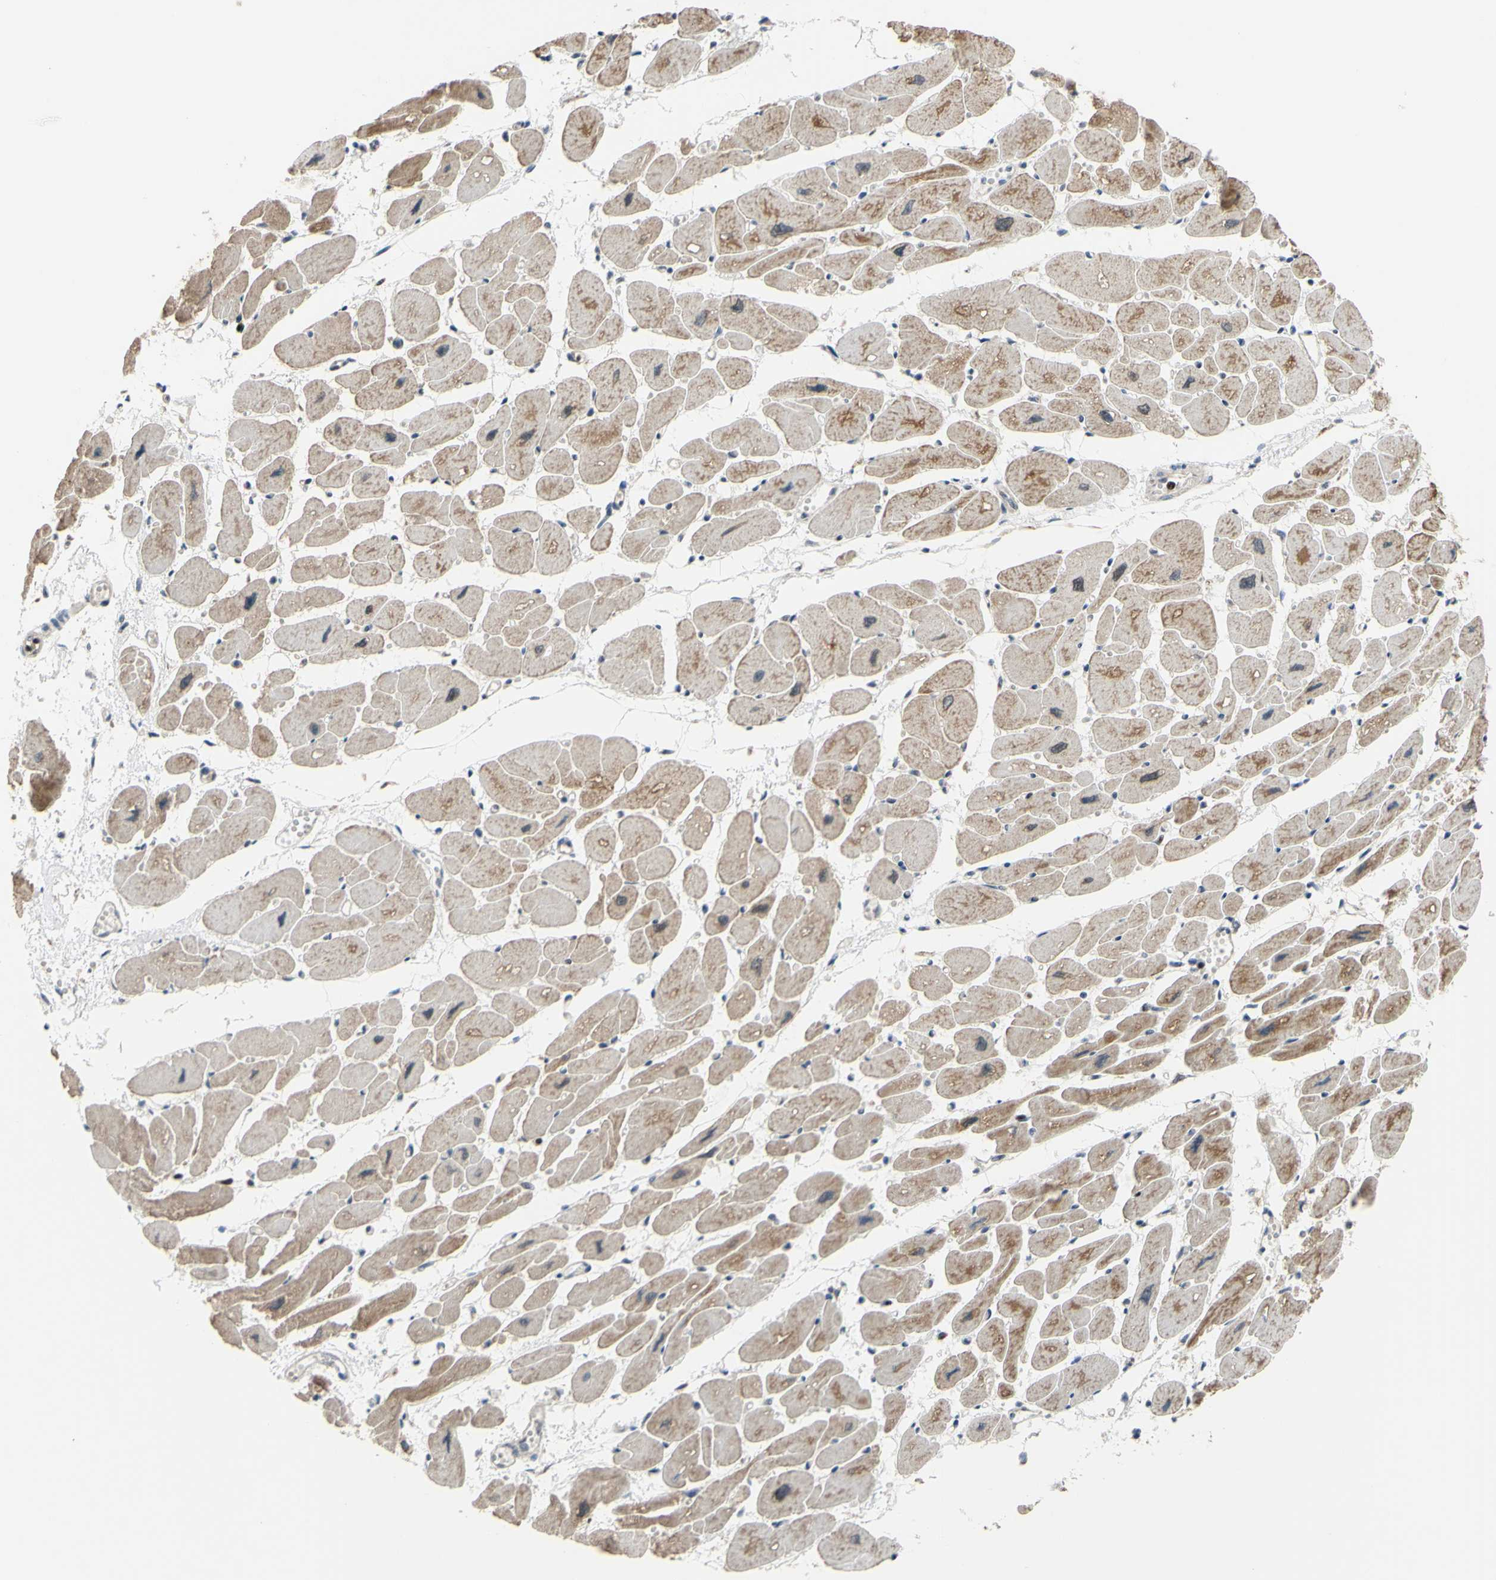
{"staining": {"intensity": "moderate", "quantity": ">75%", "location": "cytoplasmic/membranous"}, "tissue": "heart muscle", "cell_type": "Cardiomyocytes", "image_type": "normal", "snomed": [{"axis": "morphology", "description": "Normal tissue, NOS"}, {"axis": "topography", "description": "Heart"}], "caption": "Protein staining demonstrates moderate cytoplasmic/membranous expression in approximately >75% of cardiomyocytes in unremarkable heart muscle. (DAB (3,3'-diaminobenzidine) IHC, brown staining for protein, blue staining for nuclei).", "gene": "SP4", "patient": {"sex": "female", "age": 54}}